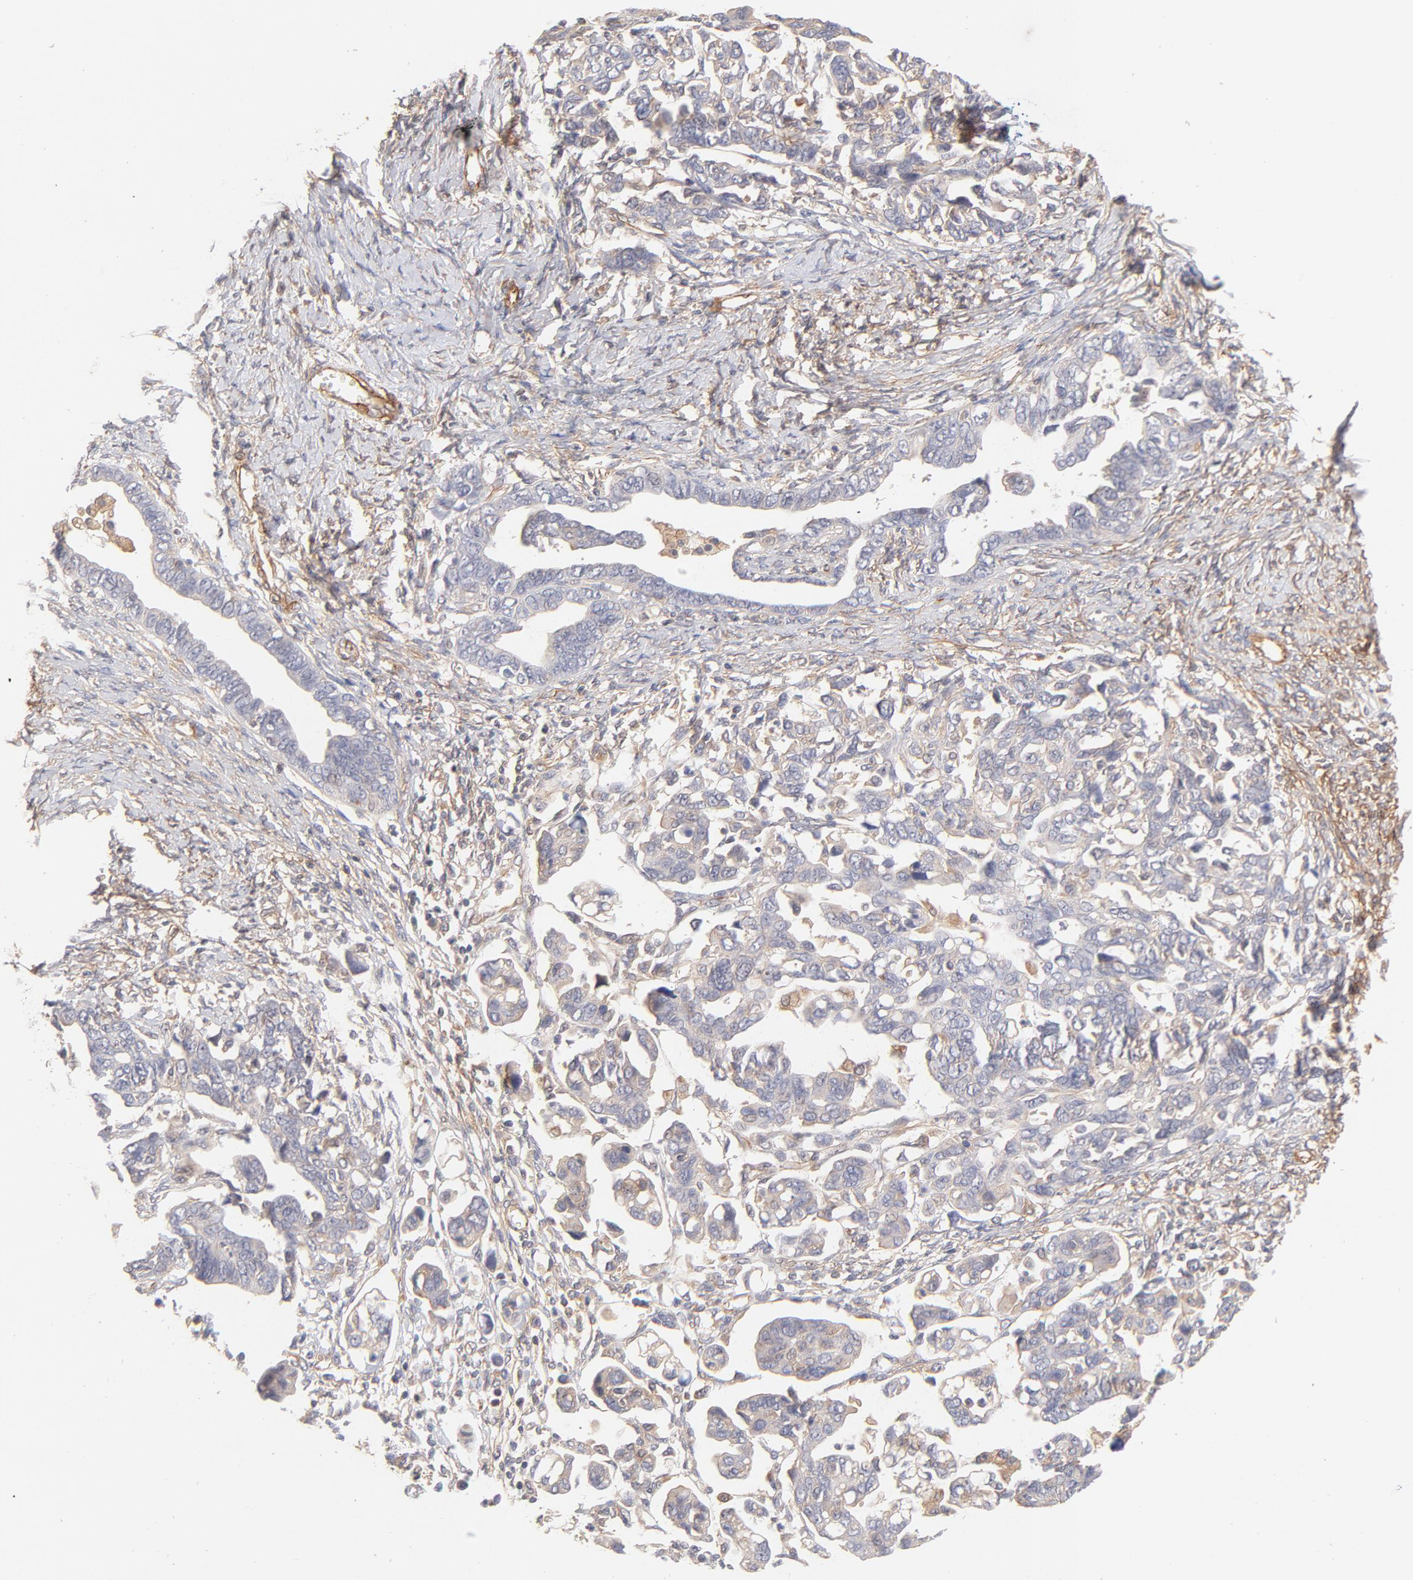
{"staining": {"intensity": "negative", "quantity": "none", "location": "none"}, "tissue": "ovarian cancer", "cell_type": "Tumor cells", "image_type": "cancer", "snomed": [{"axis": "morphology", "description": "Cystadenocarcinoma, serous, NOS"}, {"axis": "topography", "description": "Ovary"}], "caption": "High power microscopy micrograph of an immunohistochemistry (IHC) histopathology image of ovarian serous cystadenocarcinoma, revealing no significant expression in tumor cells.", "gene": "LDLRAP1", "patient": {"sex": "female", "age": 69}}